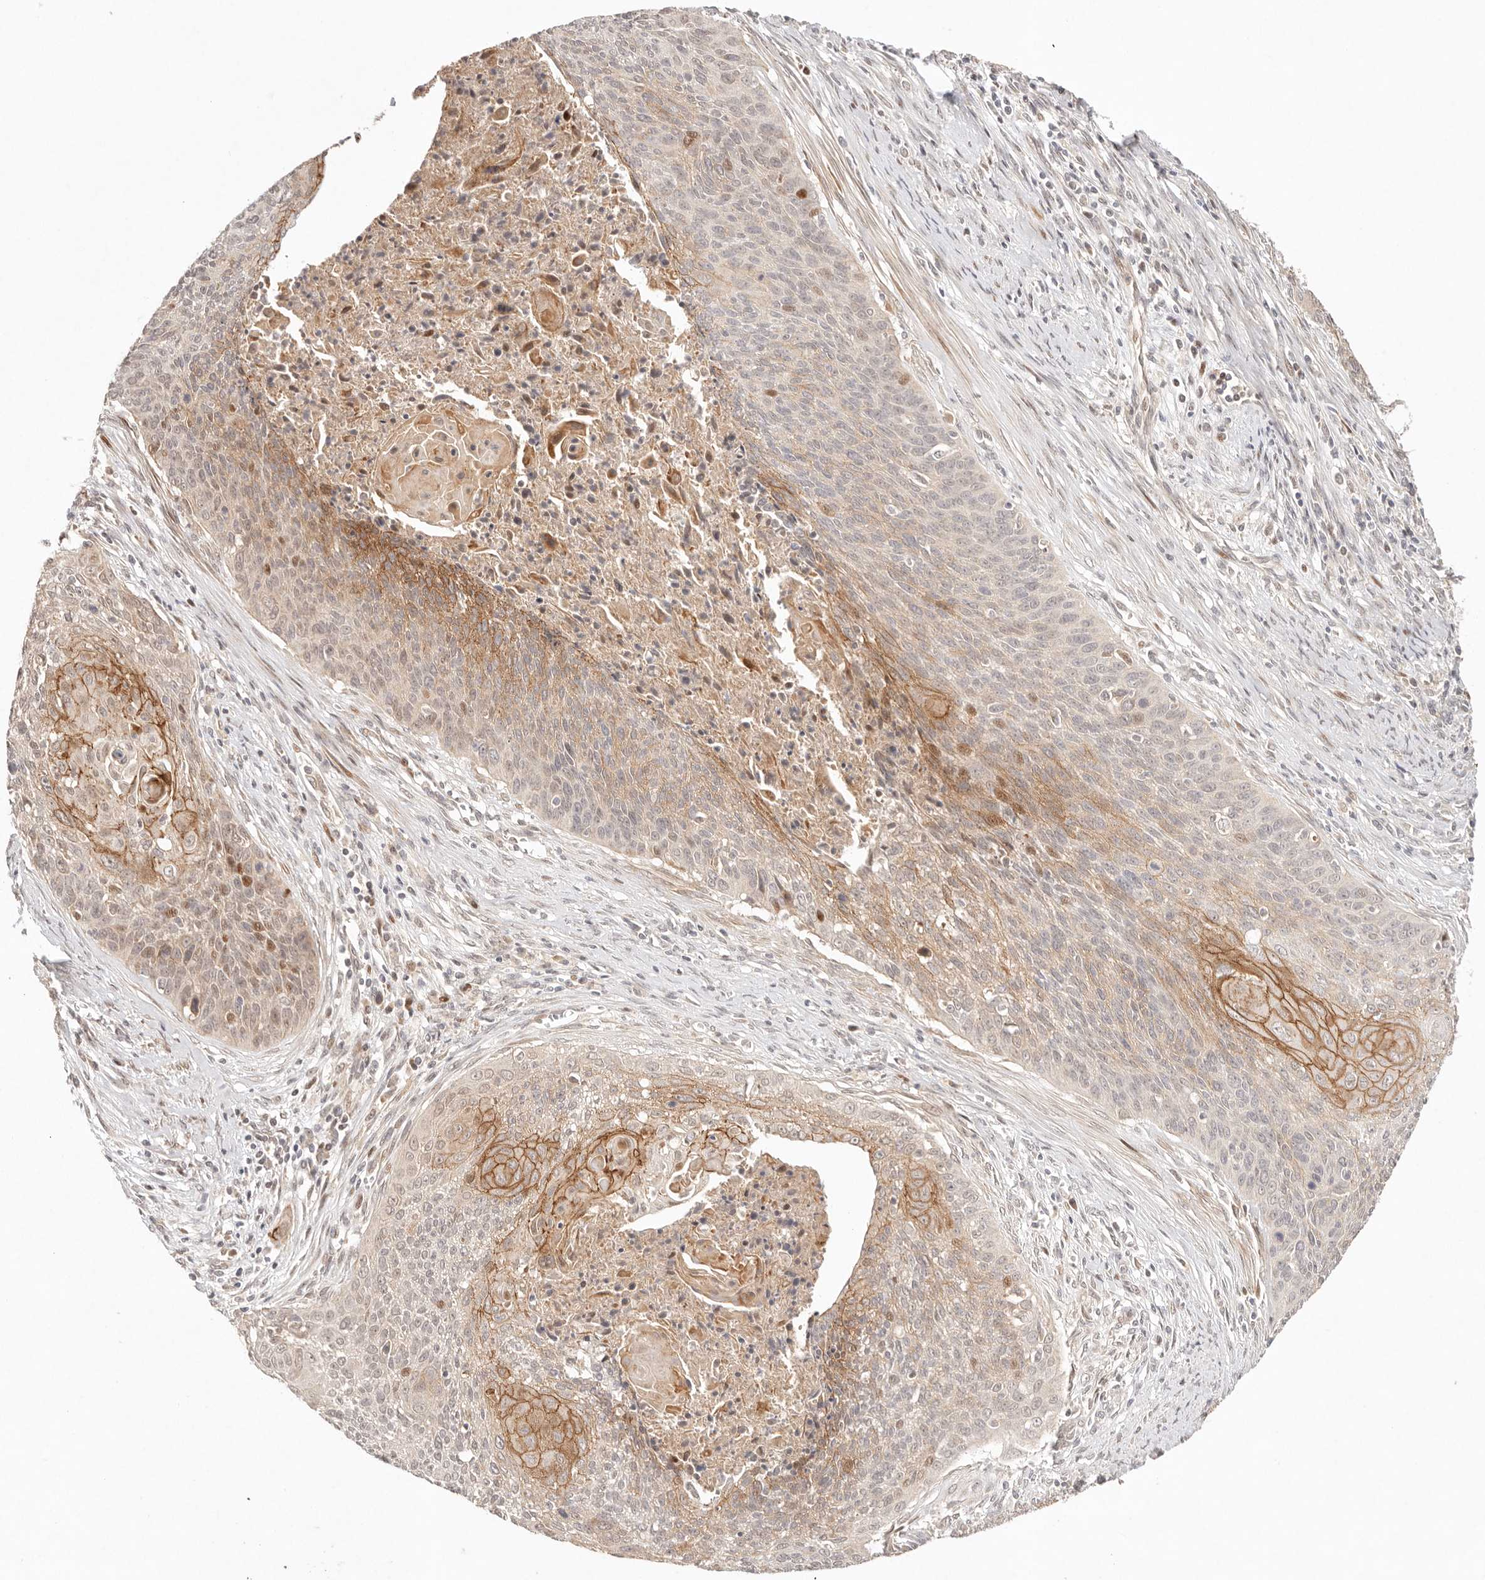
{"staining": {"intensity": "moderate", "quantity": "25%-75%", "location": "cytoplasmic/membranous,nuclear"}, "tissue": "cervical cancer", "cell_type": "Tumor cells", "image_type": "cancer", "snomed": [{"axis": "morphology", "description": "Squamous cell carcinoma, NOS"}, {"axis": "topography", "description": "Cervix"}], "caption": "IHC of human cervical cancer (squamous cell carcinoma) exhibits medium levels of moderate cytoplasmic/membranous and nuclear positivity in approximately 25%-75% of tumor cells.", "gene": "PHLDA3", "patient": {"sex": "female", "age": 55}}